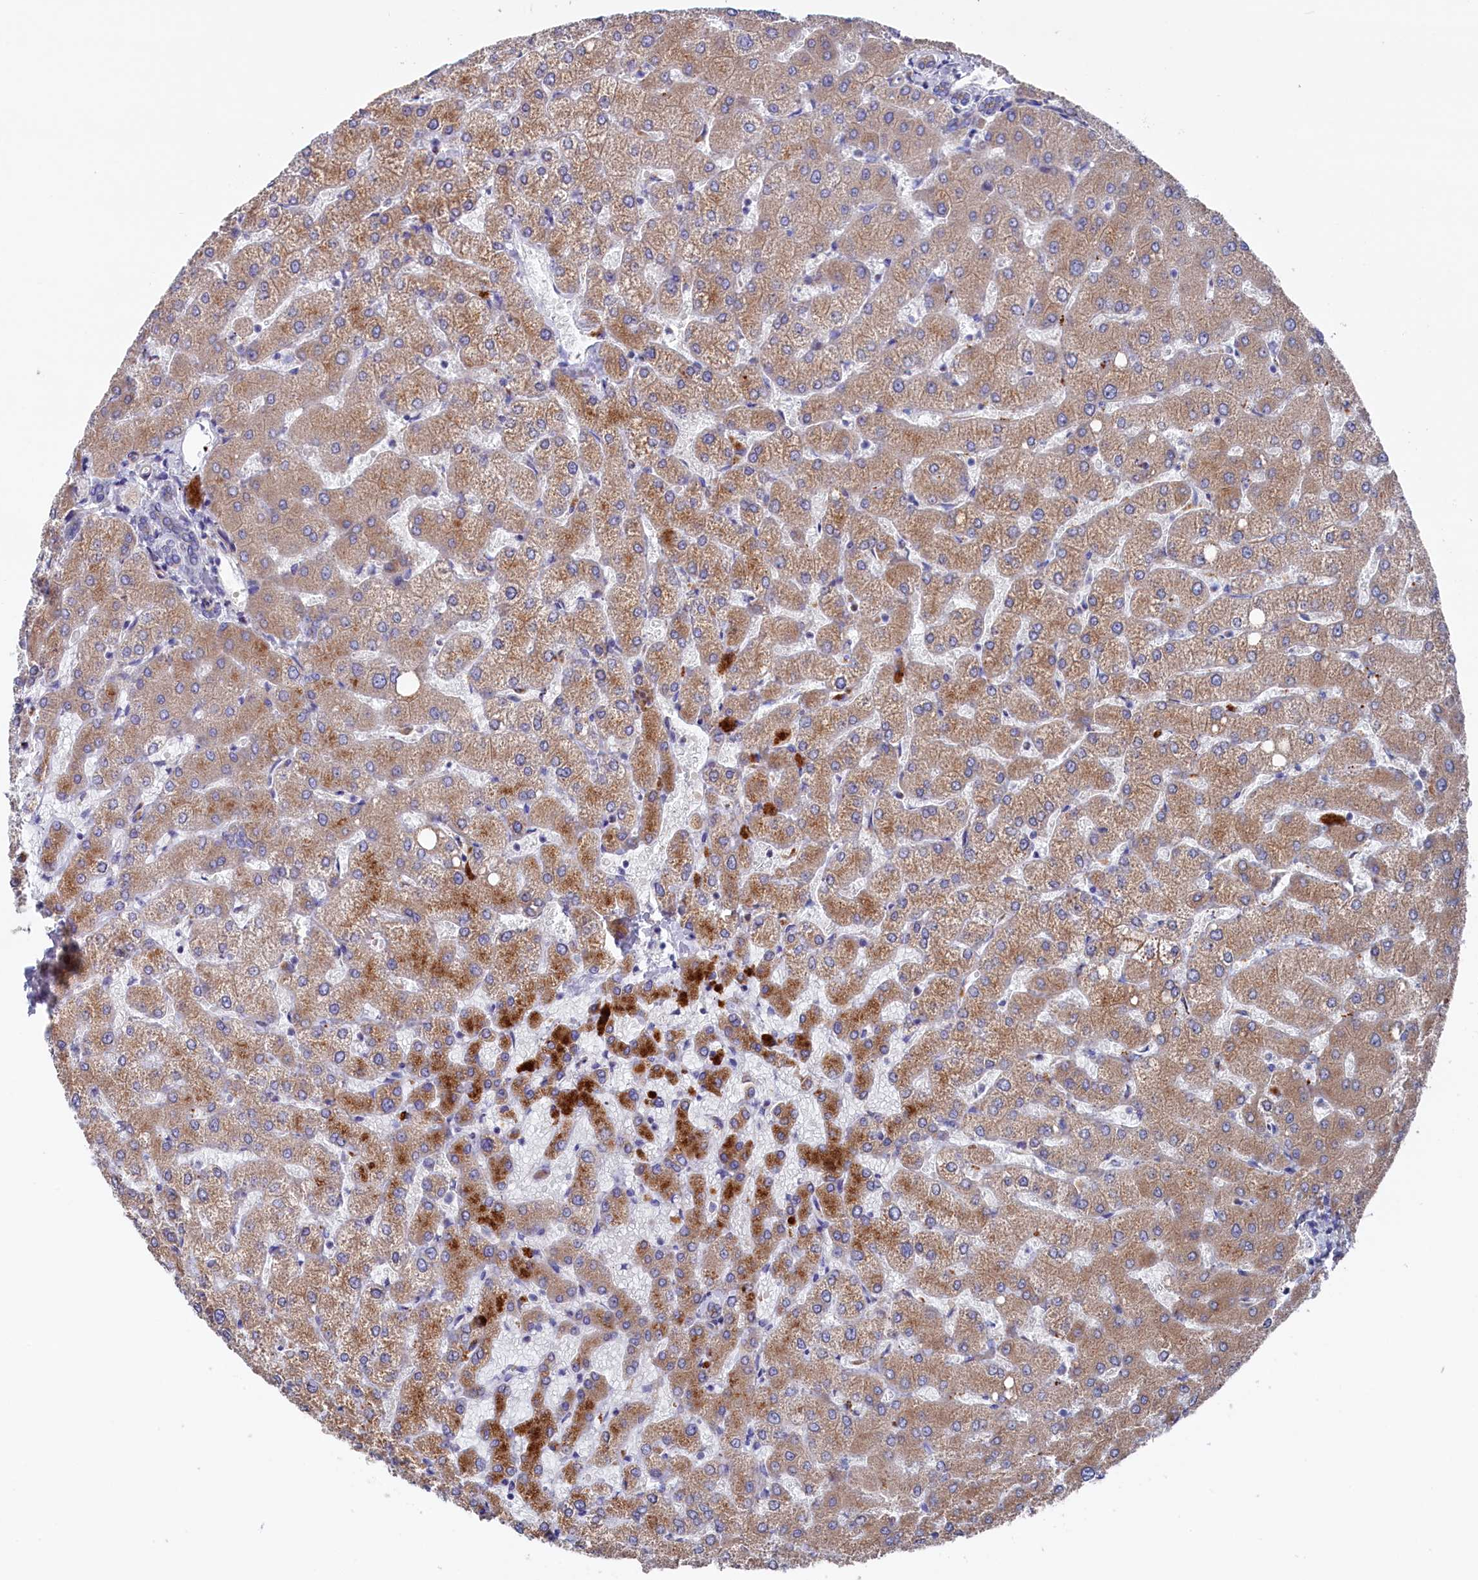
{"staining": {"intensity": "negative", "quantity": "none", "location": "none"}, "tissue": "liver", "cell_type": "Cholangiocytes", "image_type": "normal", "snomed": [{"axis": "morphology", "description": "Normal tissue, NOS"}, {"axis": "topography", "description": "Liver"}], "caption": "This is an immunohistochemistry photomicrograph of benign liver. There is no expression in cholangiocytes.", "gene": "NUDT7", "patient": {"sex": "female", "age": 54}}